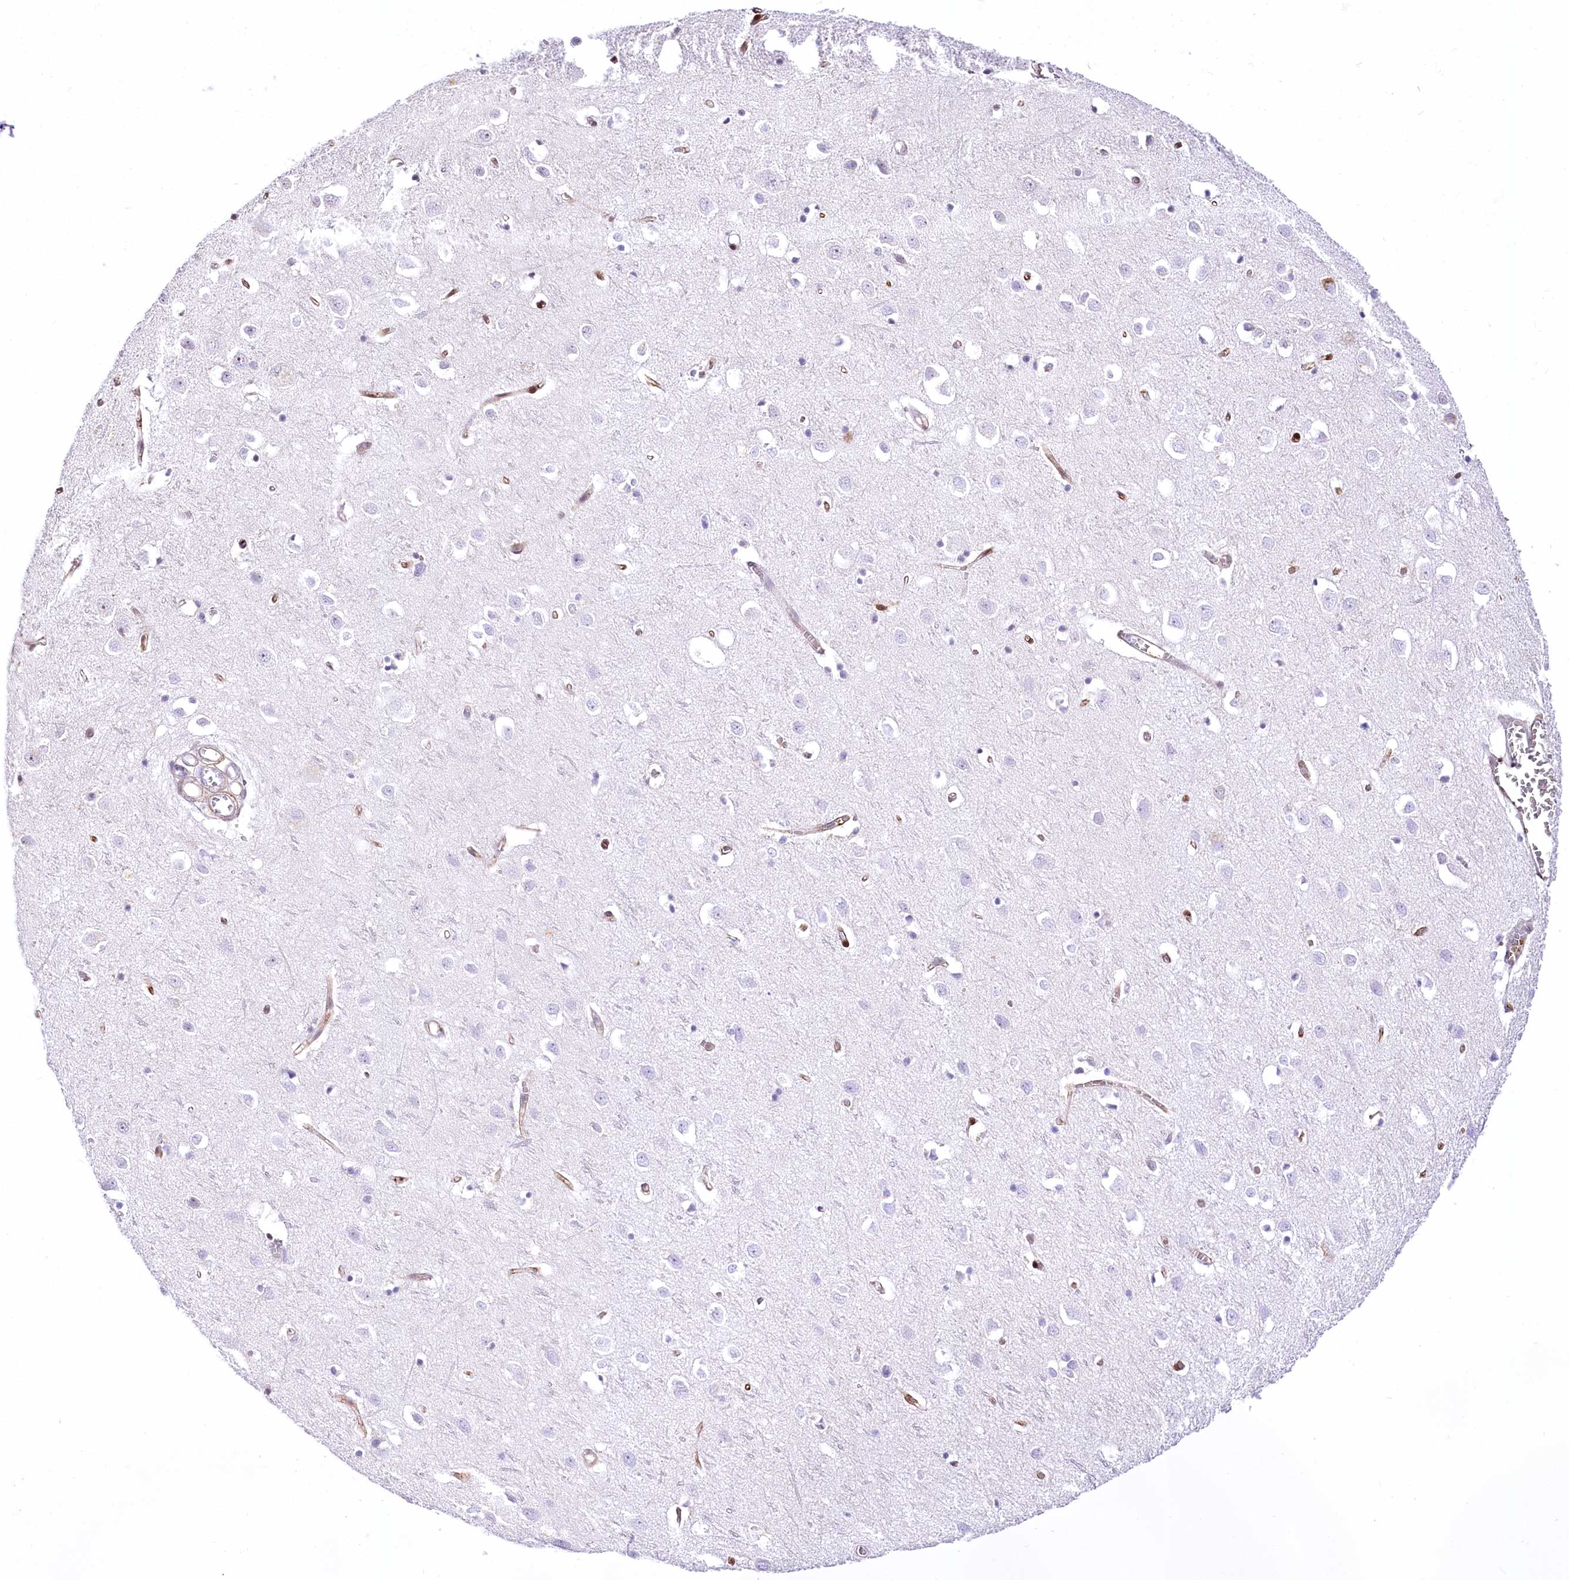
{"staining": {"intensity": "moderate", "quantity": "25%-75%", "location": "nuclear"}, "tissue": "cerebral cortex", "cell_type": "Endothelial cells", "image_type": "normal", "snomed": [{"axis": "morphology", "description": "Normal tissue, NOS"}, {"axis": "topography", "description": "Cerebral cortex"}], "caption": "Cerebral cortex stained with a protein marker demonstrates moderate staining in endothelial cells.", "gene": "PTMS", "patient": {"sex": "female", "age": 64}}